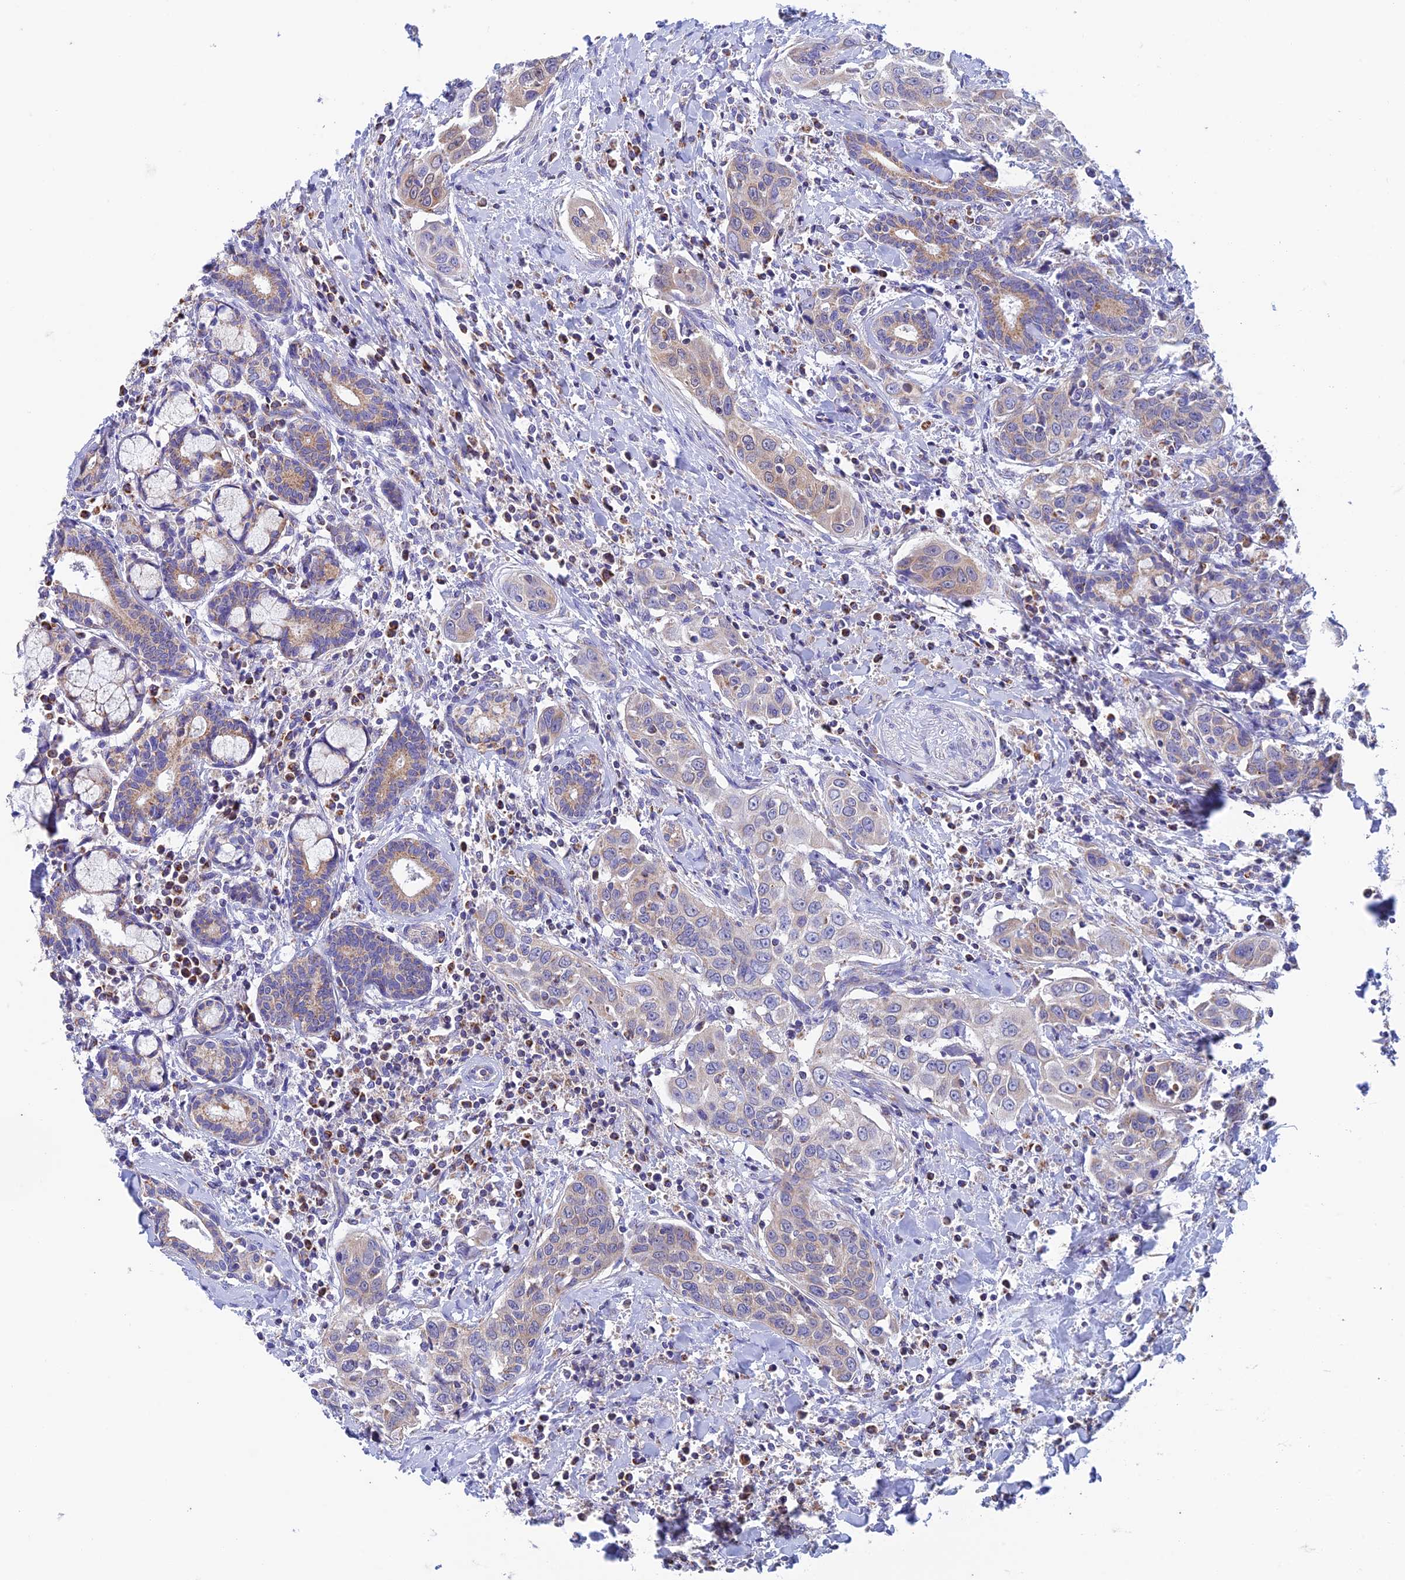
{"staining": {"intensity": "weak", "quantity": "25%-75%", "location": "cytoplasmic/membranous"}, "tissue": "head and neck cancer", "cell_type": "Tumor cells", "image_type": "cancer", "snomed": [{"axis": "morphology", "description": "Squamous cell carcinoma, NOS"}, {"axis": "topography", "description": "Oral tissue"}, {"axis": "topography", "description": "Head-Neck"}], "caption": "A histopathology image of human head and neck cancer stained for a protein reveals weak cytoplasmic/membranous brown staining in tumor cells.", "gene": "ZNF181", "patient": {"sex": "female", "age": 50}}